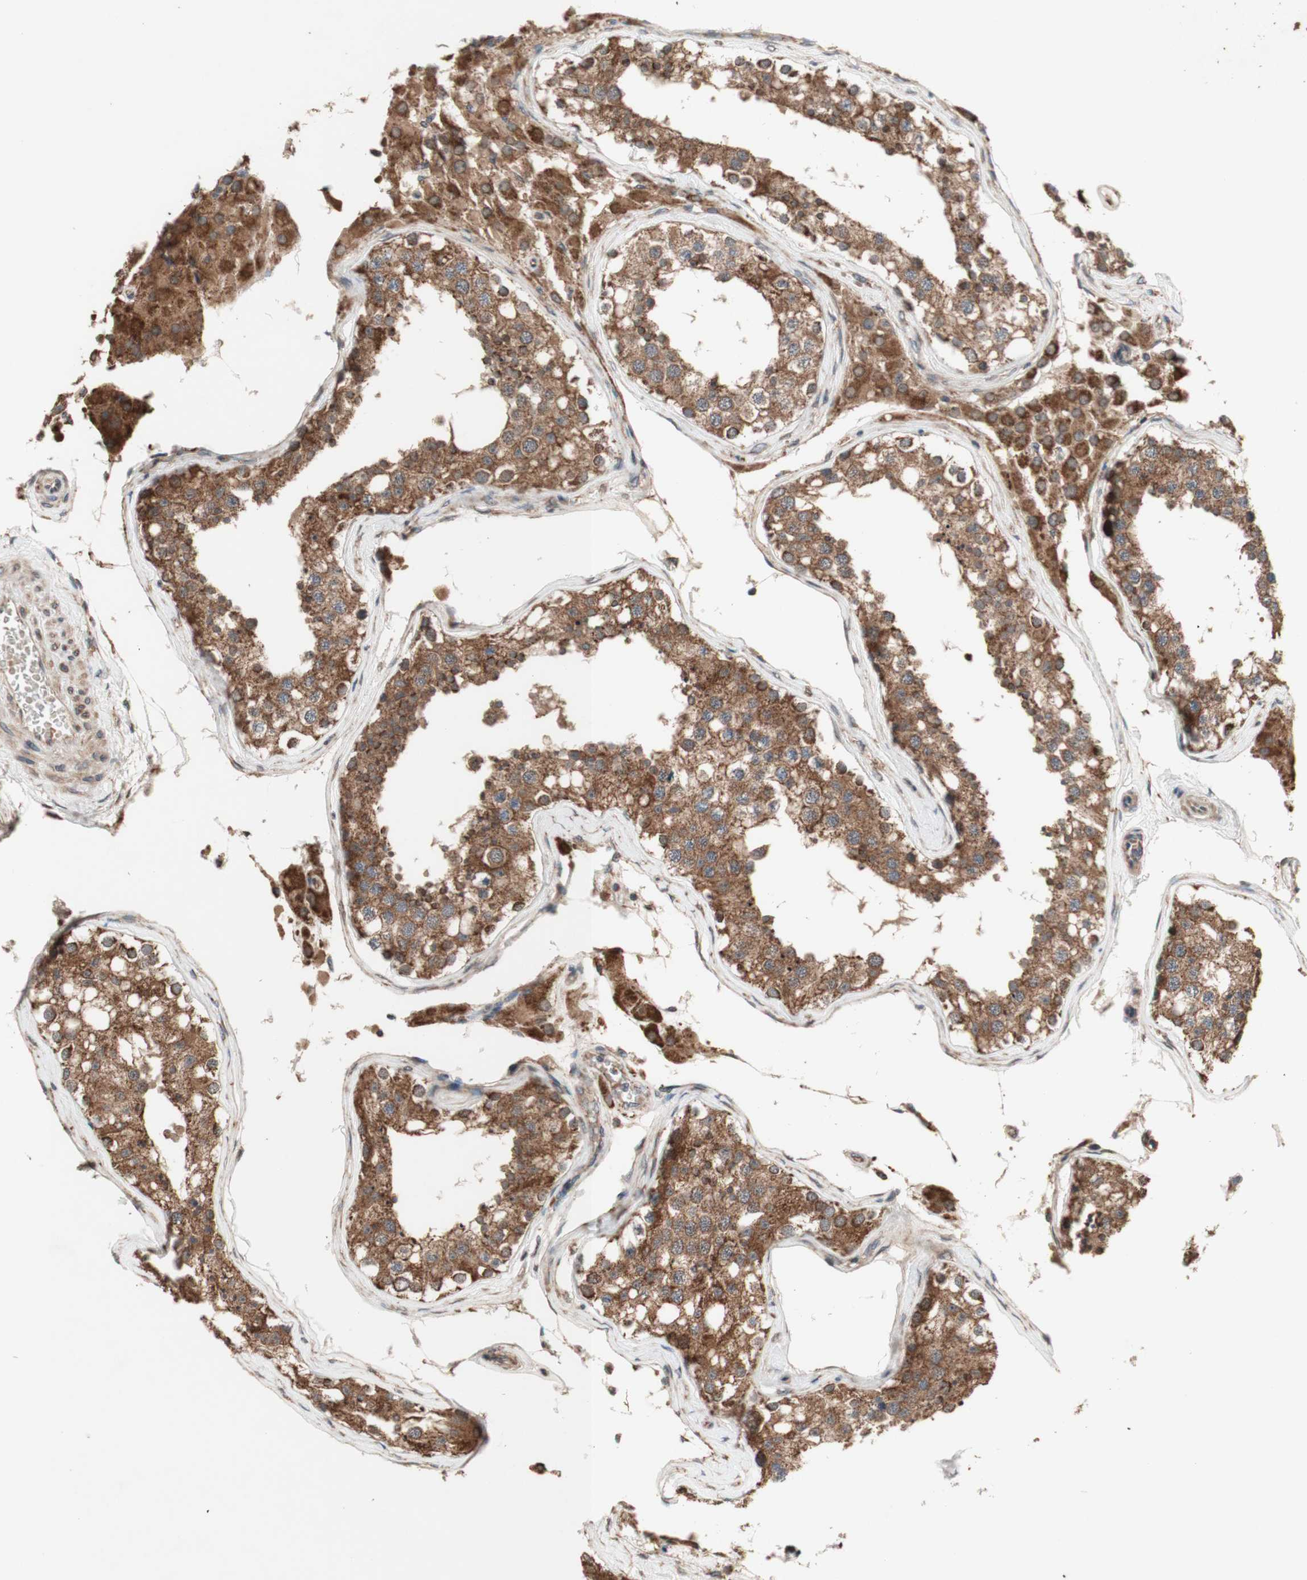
{"staining": {"intensity": "moderate", "quantity": ">75%", "location": "cytoplasmic/membranous"}, "tissue": "testis", "cell_type": "Cells in seminiferous ducts", "image_type": "normal", "snomed": [{"axis": "morphology", "description": "Normal tissue, NOS"}, {"axis": "topography", "description": "Testis"}], "caption": "Immunohistochemical staining of benign human testis displays >75% levels of moderate cytoplasmic/membranous protein staining in approximately >75% of cells in seminiferous ducts. Immunohistochemistry (ihc) stains the protein in brown and the nuclei are stained blue.", "gene": "DDOST", "patient": {"sex": "male", "age": 68}}